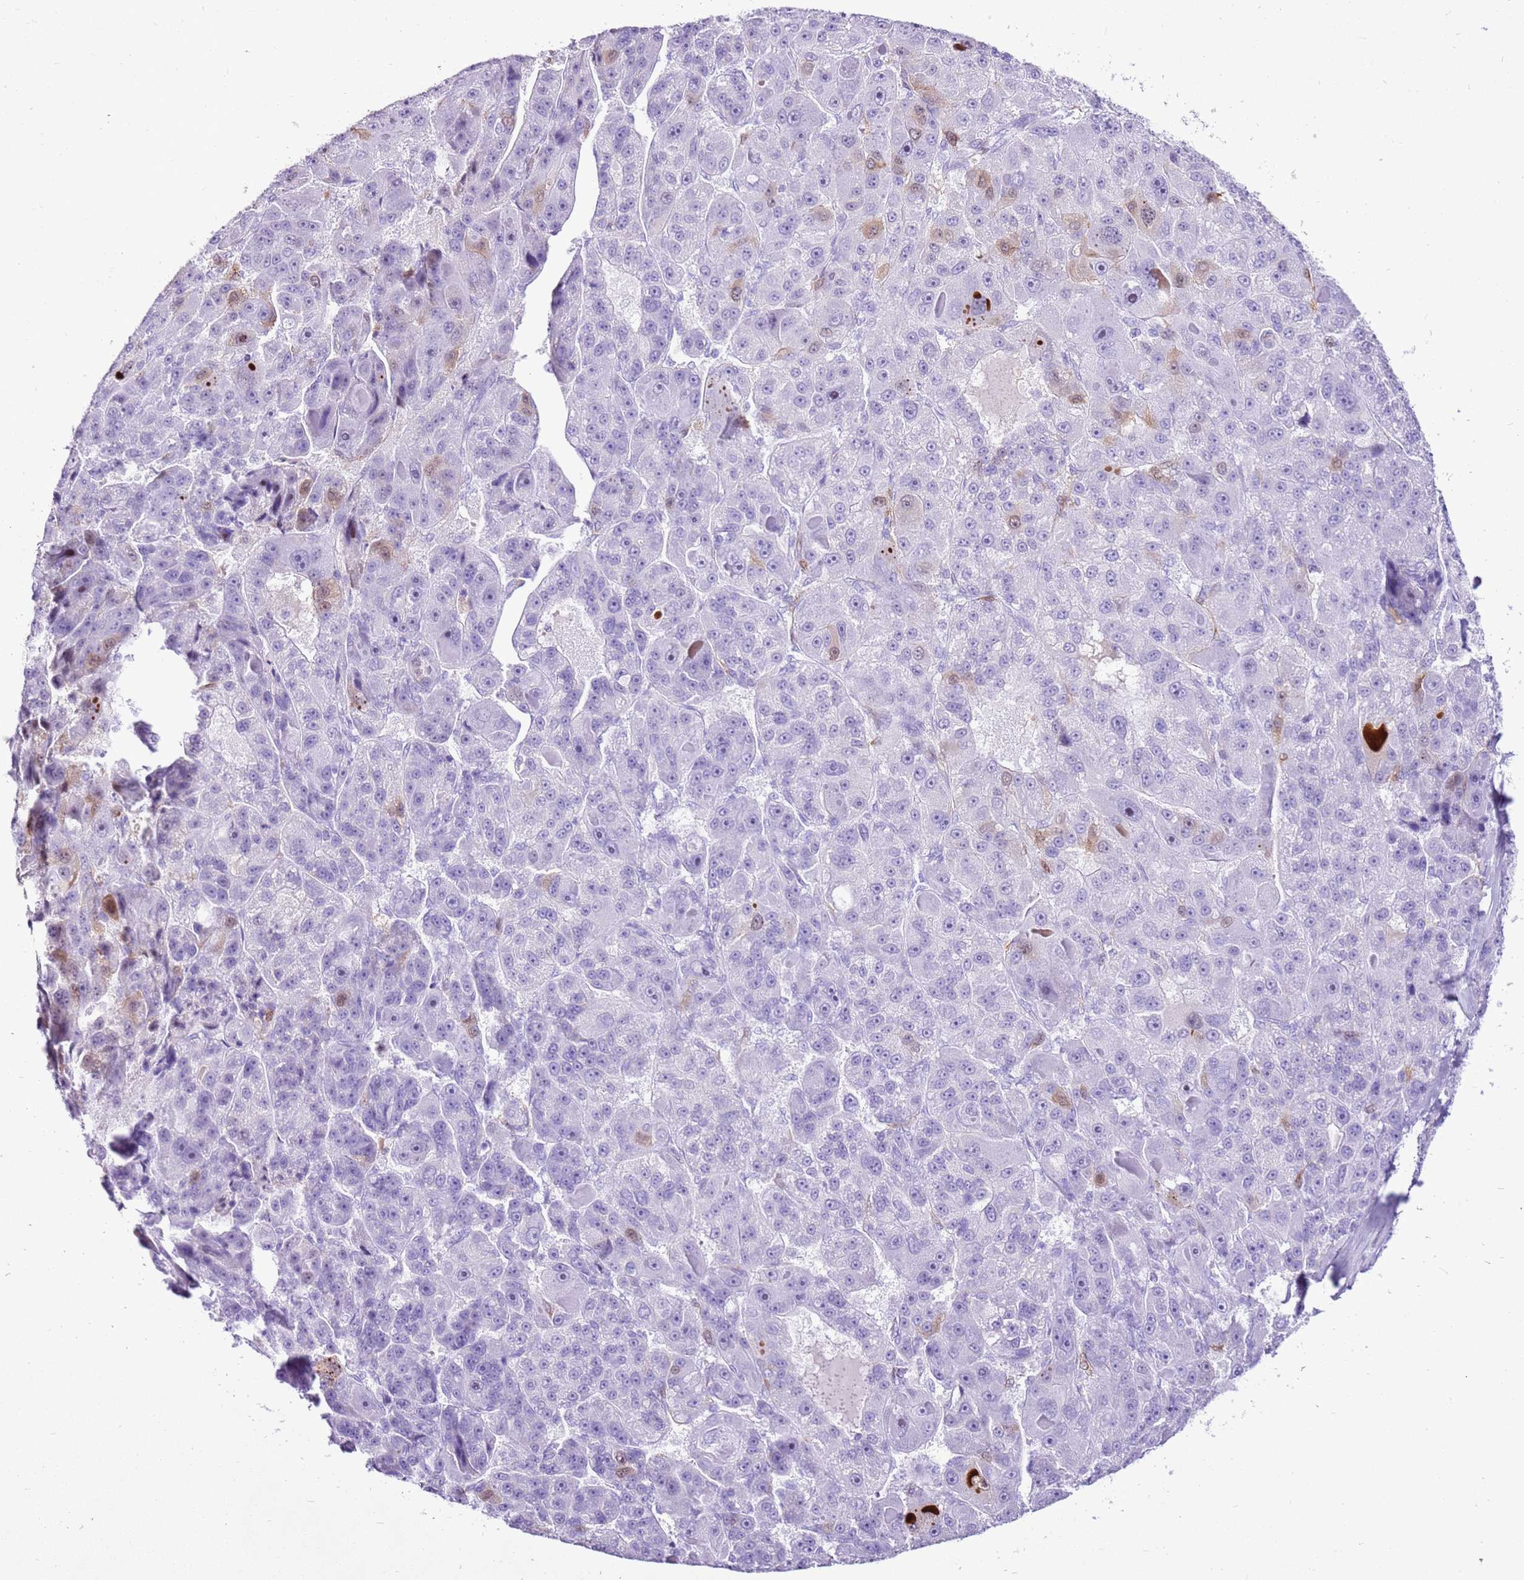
{"staining": {"intensity": "weak", "quantity": "<25%", "location": "cytoplasmic/membranous"}, "tissue": "liver cancer", "cell_type": "Tumor cells", "image_type": "cancer", "snomed": [{"axis": "morphology", "description": "Carcinoma, Hepatocellular, NOS"}, {"axis": "topography", "description": "Liver"}], "caption": "An immunohistochemistry (IHC) micrograph of liver cancer is shown. There is no staining in tumor cells of liver cancer.", "gene": "SPC25", "patient": {"sex": "male", "age": 76}}